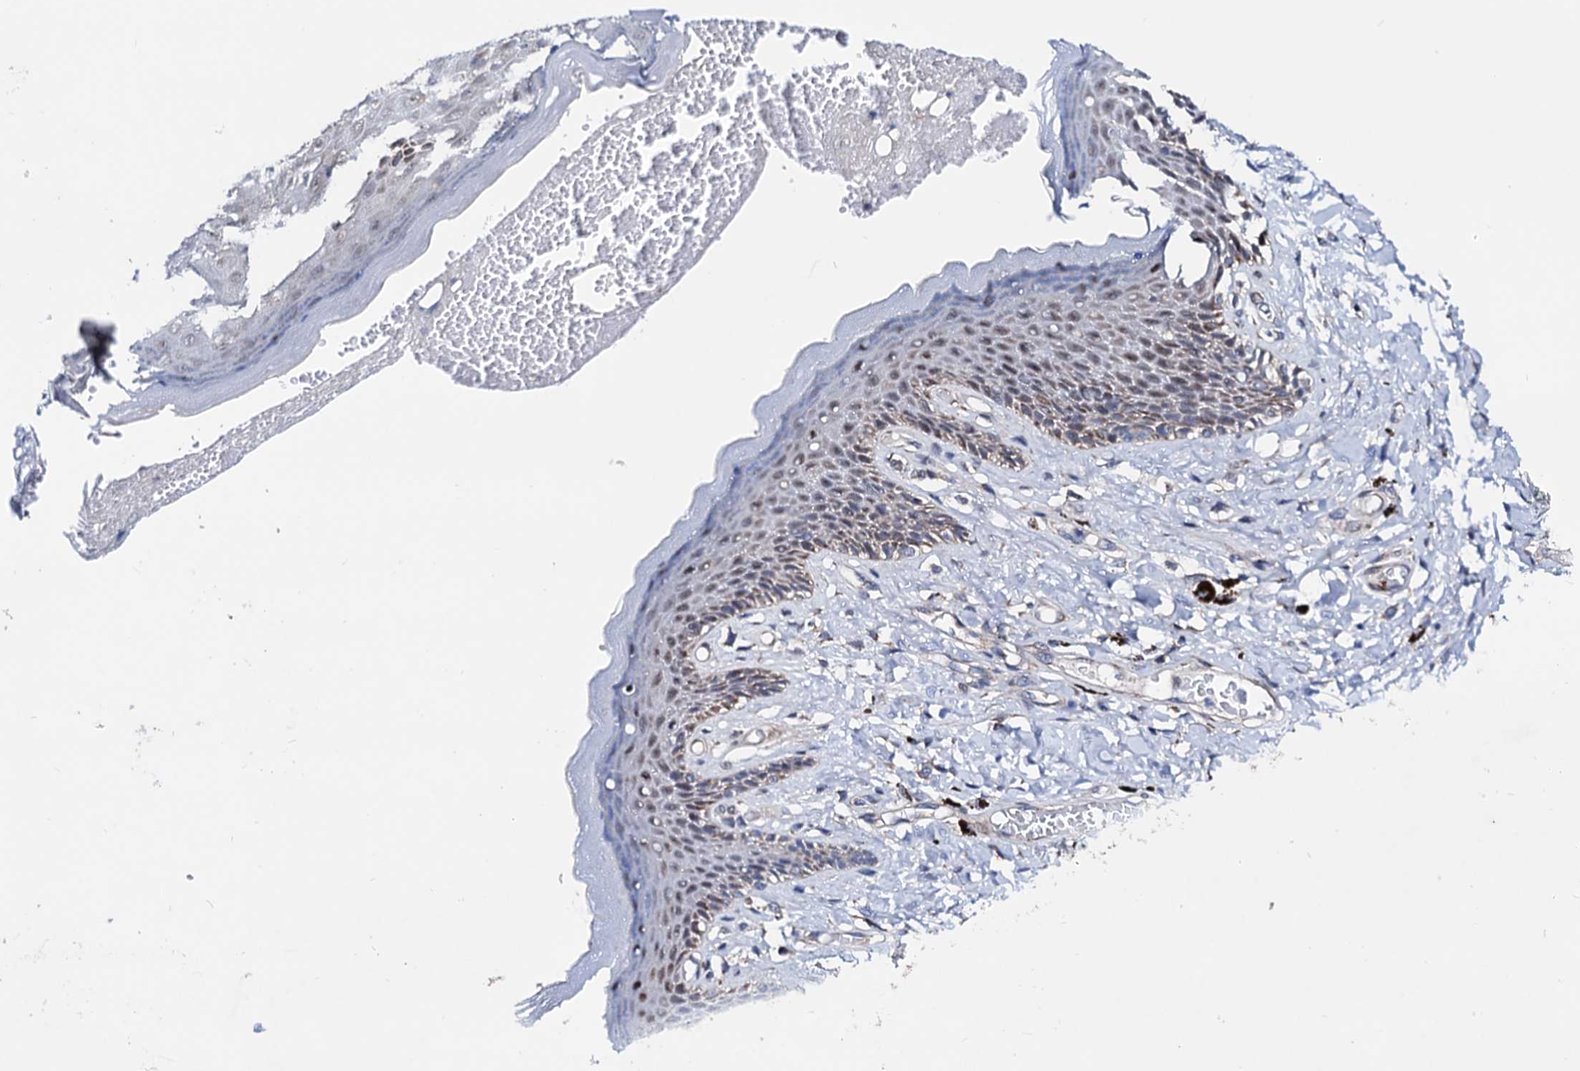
{"staining": {"intensity": "moderate", "quantity": ">75%", "location": "cytoplasmic/membranous,nuclear"}, "tissue": "skin", "cell_type": "Epidermal cells", "image_type": "normal", "snomed": [{"axis": "morphology", "description": "Normal tissue, NOS"}, {"axis": "topography", "description": "Anal"}], "caption": "Unremarkable skin exhibits moderate cytoplasmic/membranous,nuclear staining in about >75% of epidermal cells (Brightfield microscopy of DAB IHC at high magnification)..", "gene": "COA4", "patient": {"sex": "female", "age": 78}}